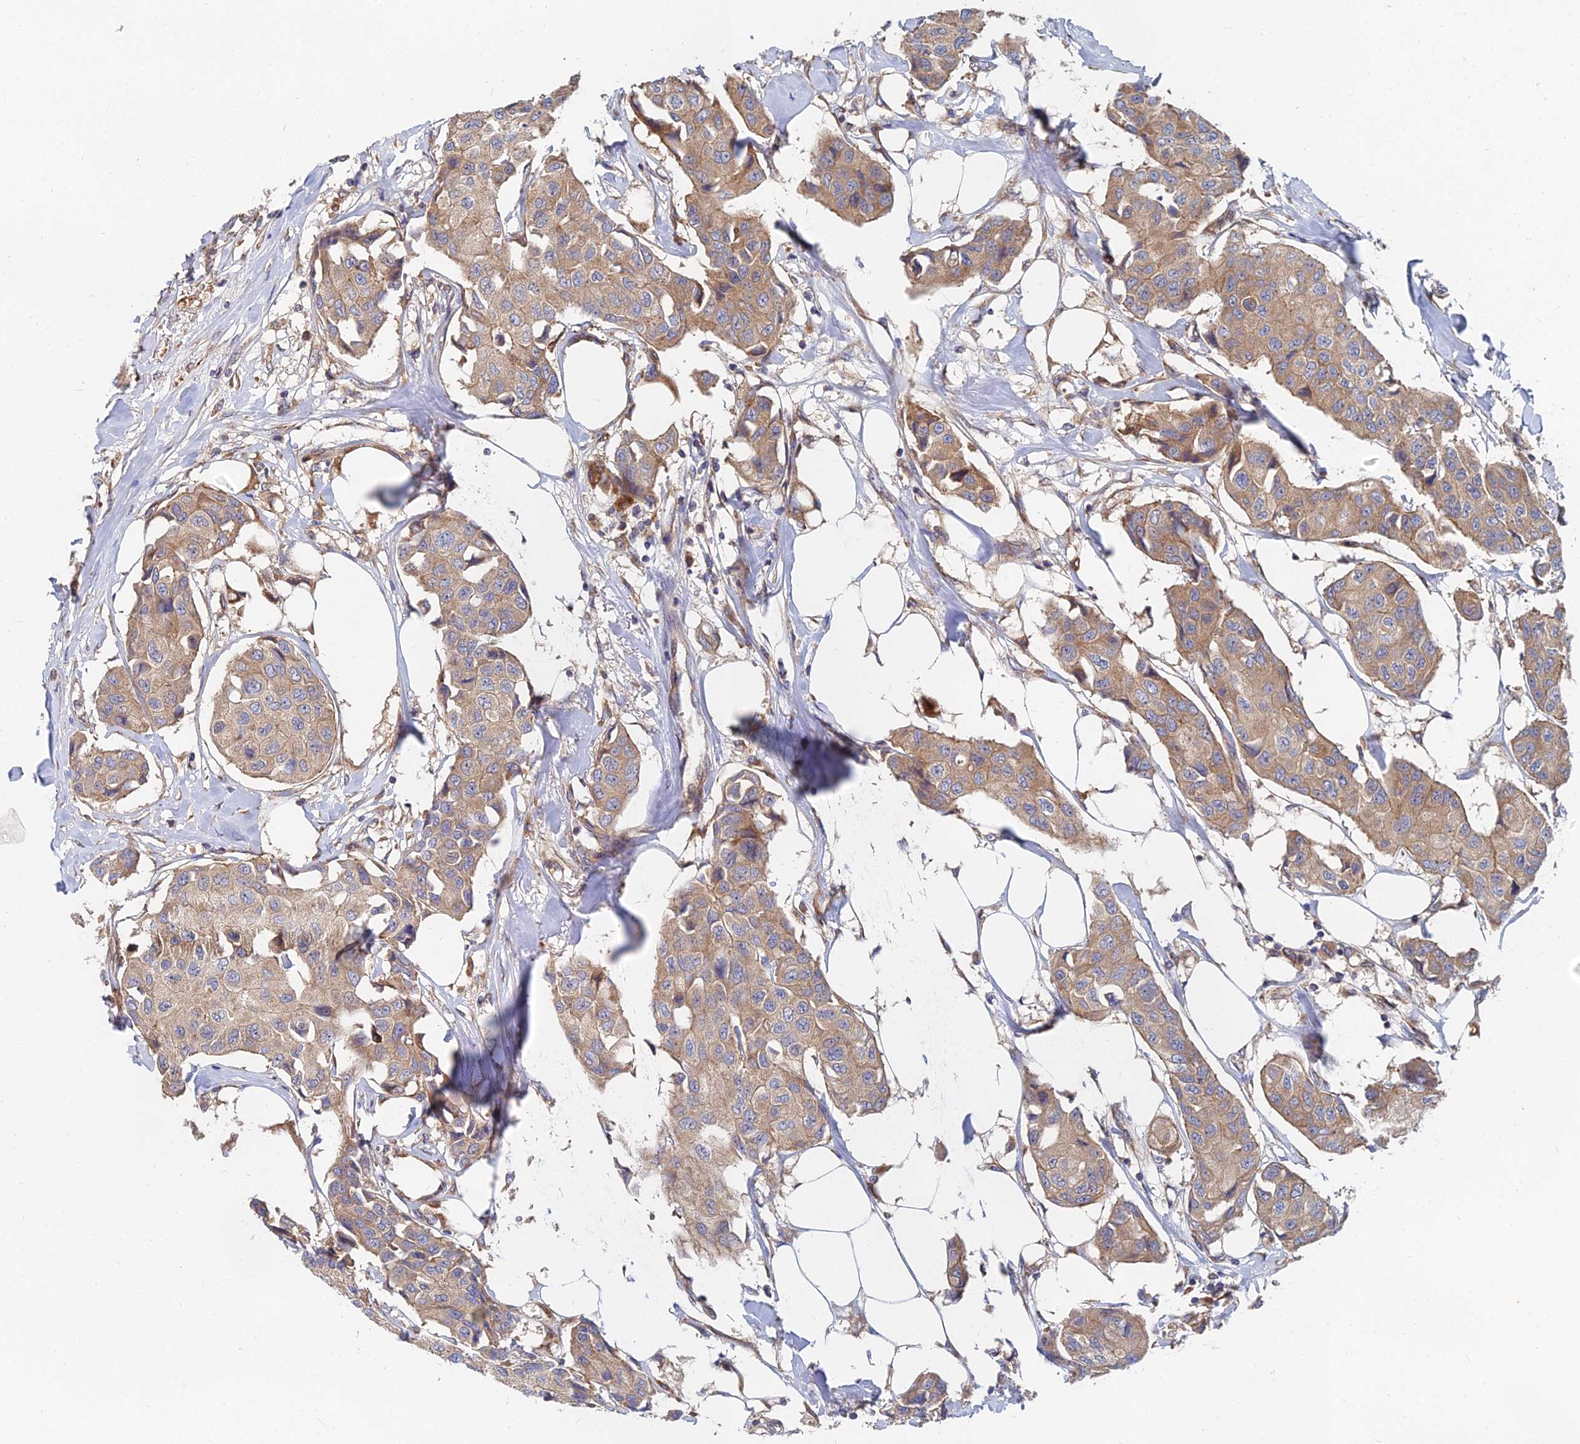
{"staining": {"intensity": "moderate", "quantity": ">75%", "location": "cytoplasmic/membranous"}, "tissue": "breast cancer", "cell_type": "Tumor cells", "image_type": "cancer", "snomed": [{"axis": "morphology", "description": "Duct carcinoma"}, {"axis": "topography", "description": "Breast"}], "caption": "IHC of human invasive ductal carcinoma (breast) reveals medium levels of moderate cytoplasmic/membranous expression in approximately >75% of tumor cells.", "gene": "CCZ1", "patient": {"sex": "female", "age": 80}}